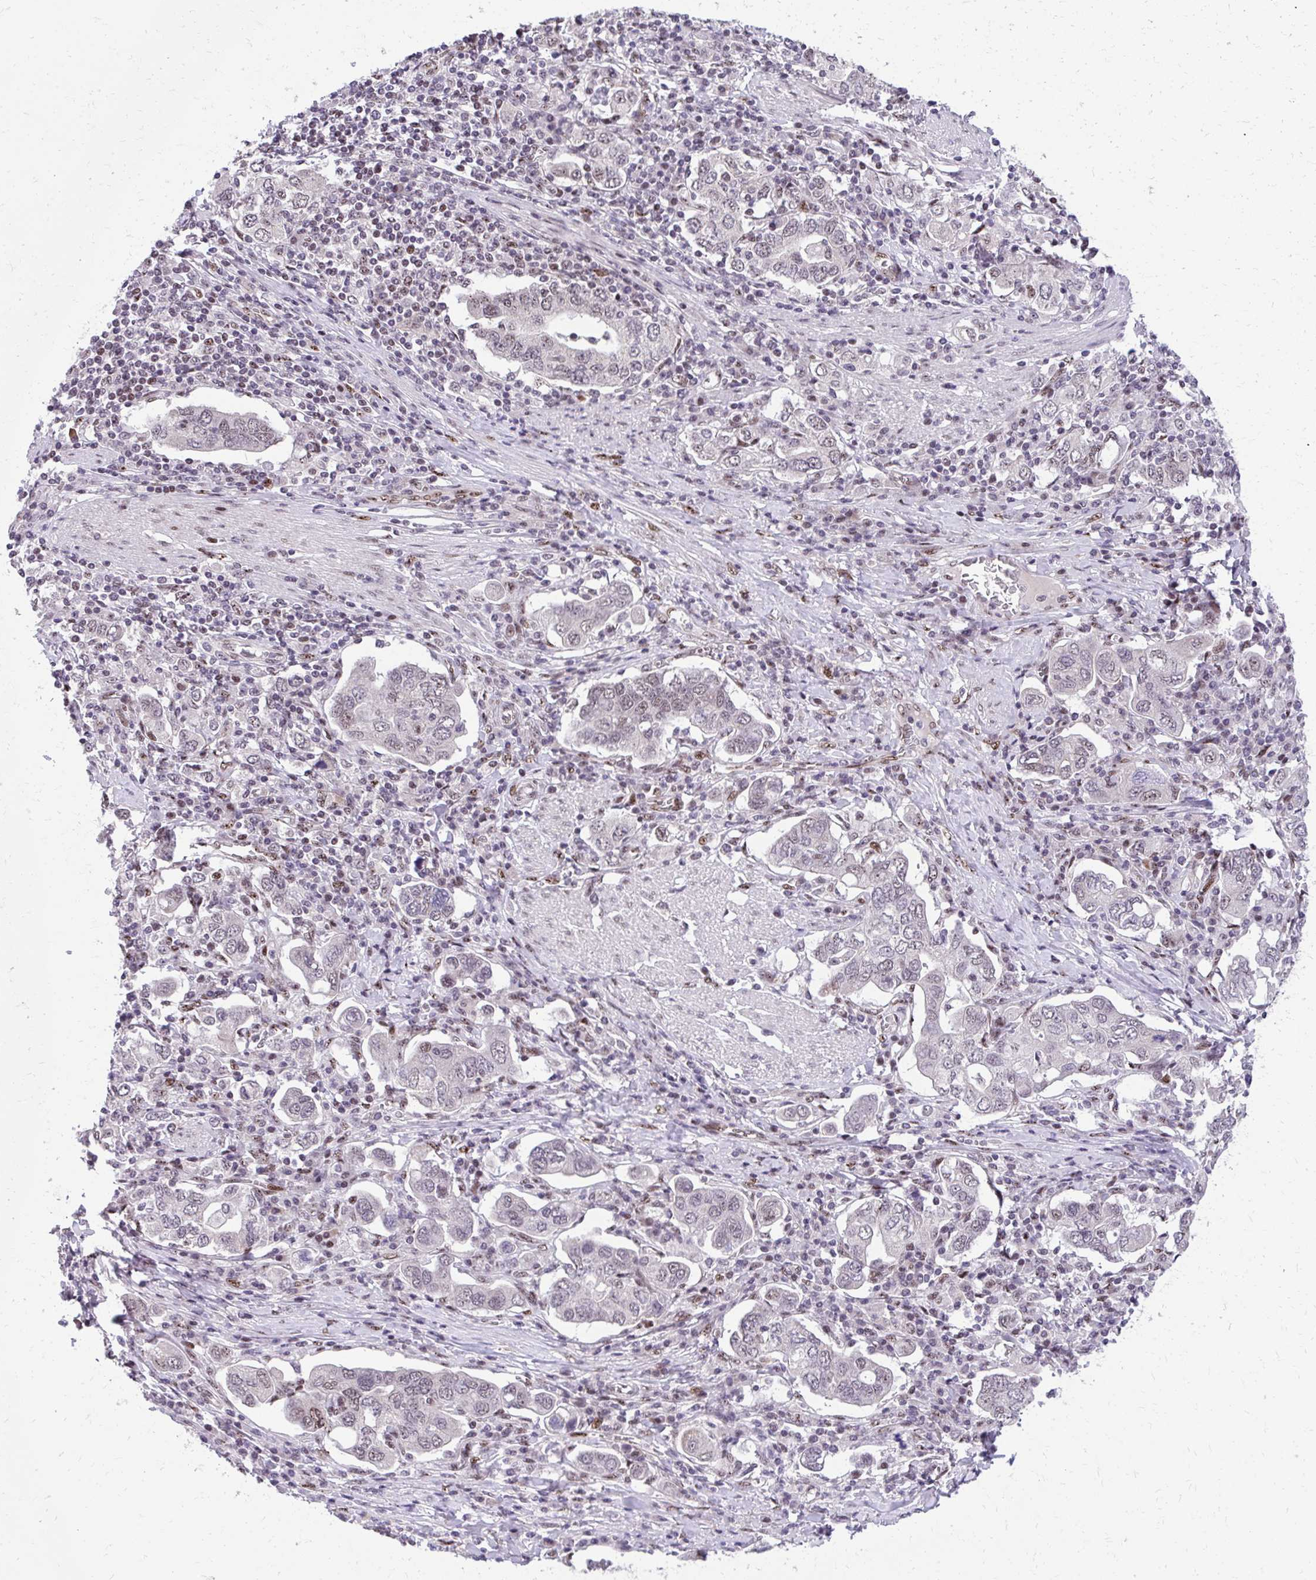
{"staining": {"intensity": "weak", "quantity": "25%-75%", "location": "nuclear"}, "tissue": "stomach cancer", "cell_type": "Tumor cells", "image_type": "cancer", "snomed": [{"axis": "morphology", "description": "Adenocarcinoma, NOS"}, {"axis": "topography", "description": "Stomach, upper"}, {"axis": "topography", "description": "Stomach"}], "caption": "Immunohistochemistry of human stomach adenocarcinoma shows low levels of weak nuclear expression in approximately 25%-75% of tumor cells. The protein is stained brown, and the nuclei are stained in blue (DAB (3,3'-diaminobenzidine) IHC with brightfield microscopy, high magnification).", "gene": "HOXA4", "patient": {"sex": "male", "age": 62}}